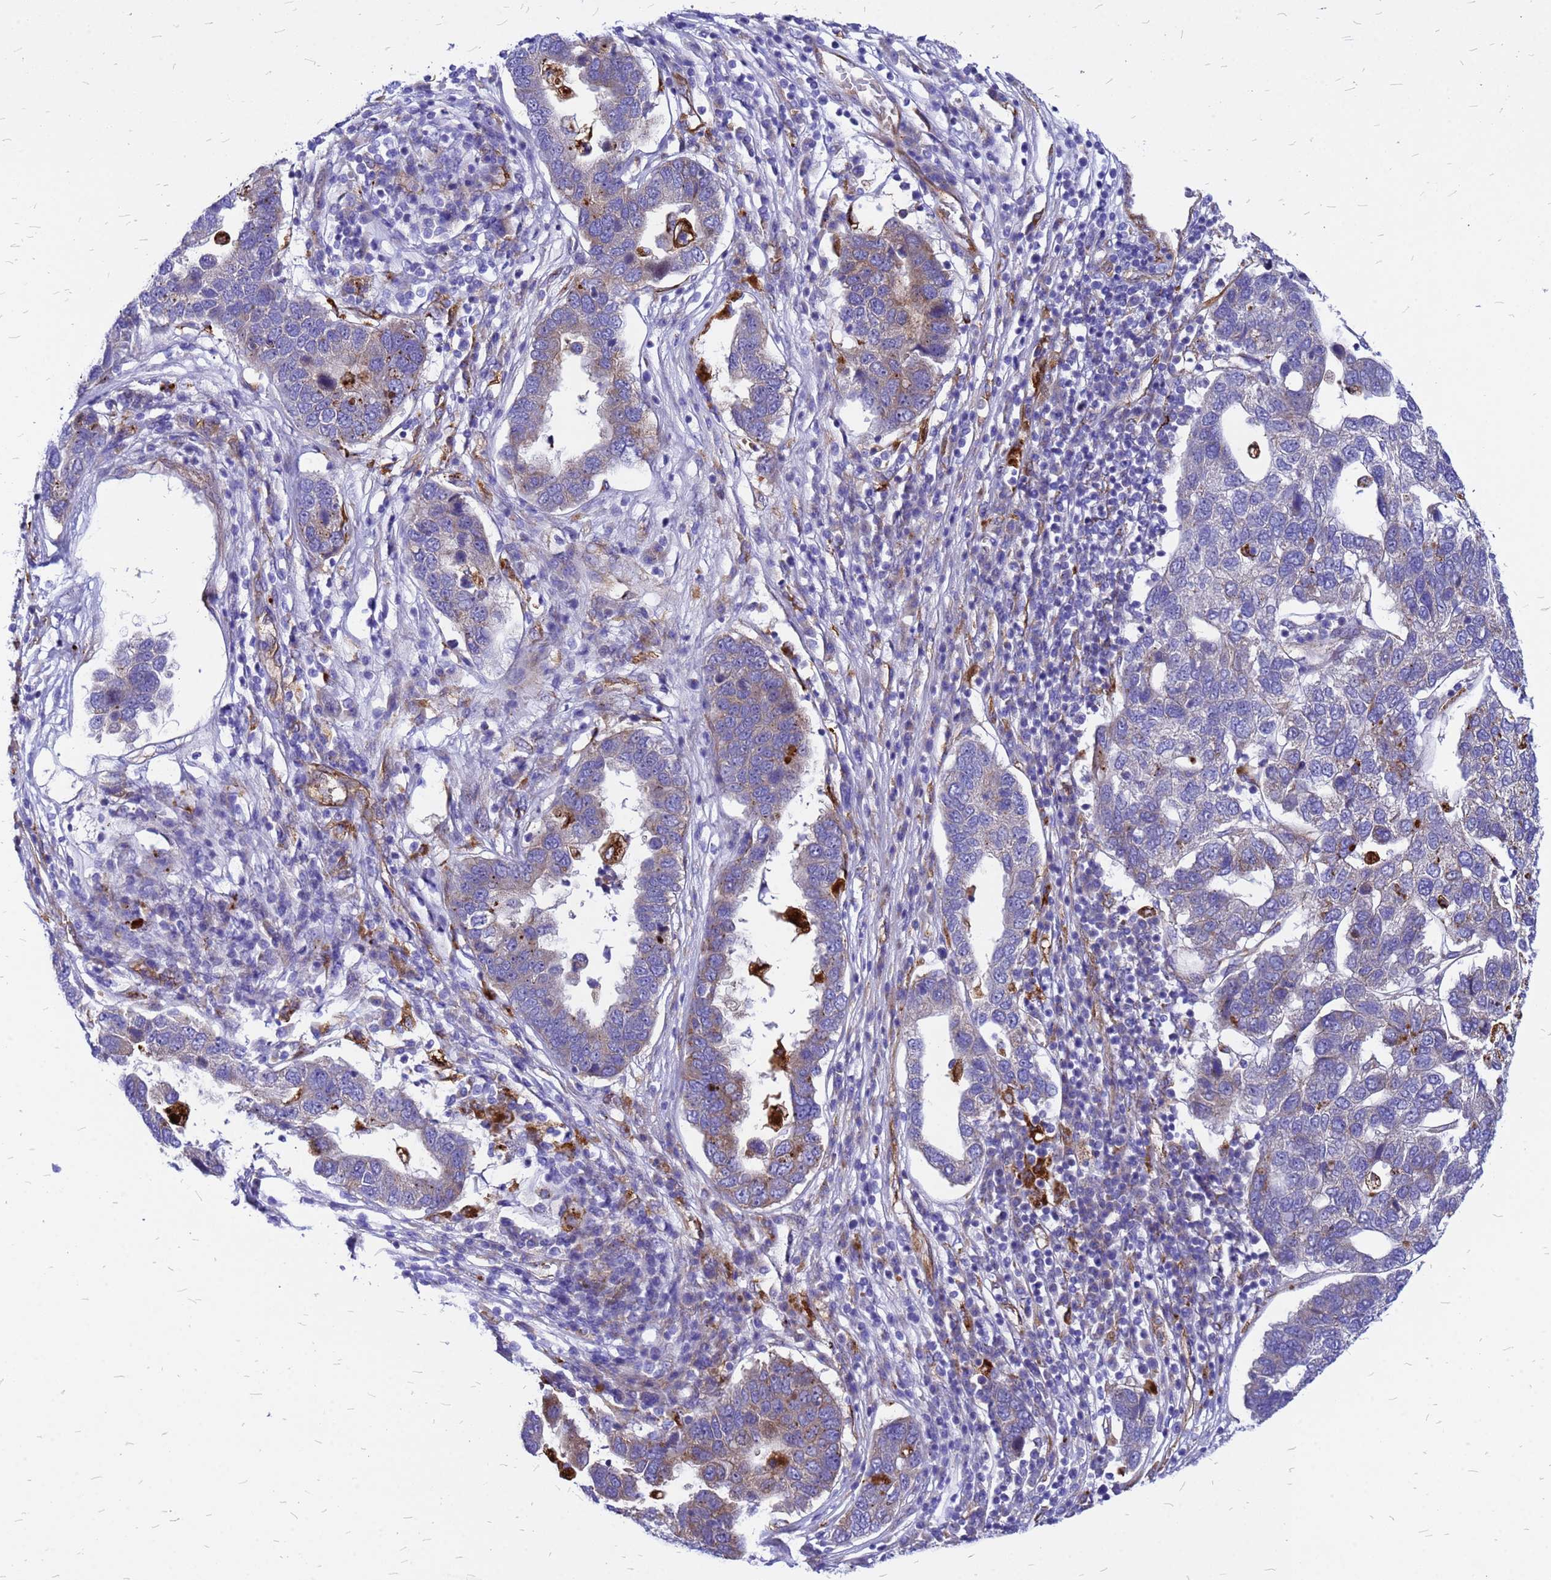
{"staining": {"intensity": "weak", "quantity": "<25%", "location": "cytoplasmic/membranous"}, "tissue": "pancreatic cancer", "cell_type": "Tumor cells", "image_type": "cancer", "snomed": [{"axis": "morphology", "description": "Adenocarcinoma, NOS"}, {"axis": "topography", "description": "Pancreas"}], "caption": "Immunohistochemistry (IHC) of human pancreatic adenocarcinoma reveals no staining in tumor cells.", "gene": "NOSTRIN", "patient": {"sex": "female", "age": 61}}